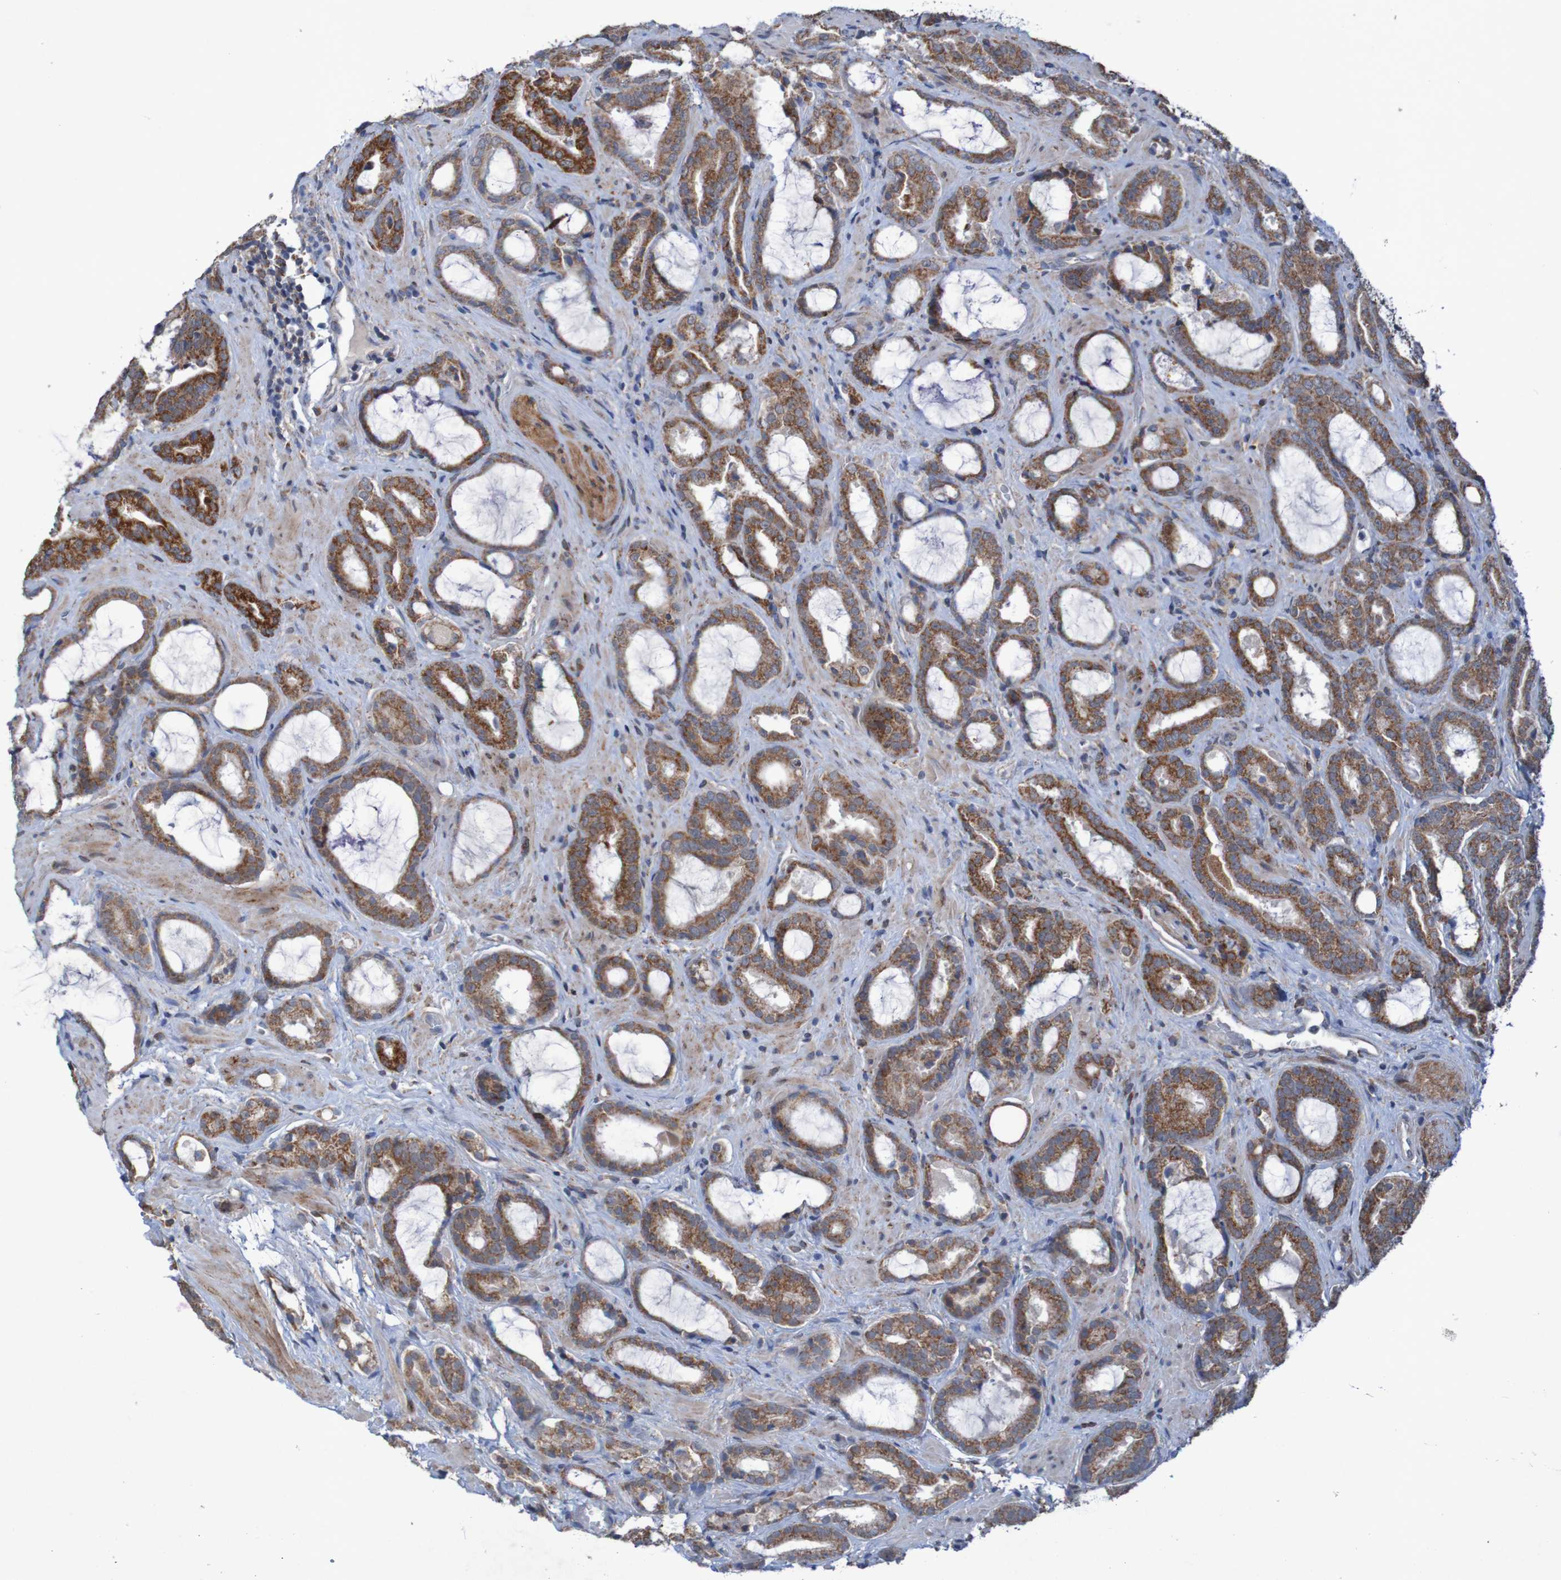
{"staining": {"intensity": "moderate", "quantity": ">75%", "location": "cytoplasmic/membranous"}, "tissue": "prostate cancer", "cell_type": "Tumor cells", "image_type": "cancer", "snomed": [{"axis": "morphology", "description": "Adenocarcinoma, Low grade"}, {"axis": "topography", "description": "Prostate"}], "caption": "Moderate cytoplasmic/membranous expression for a protein is seen in approximately >75% of tumor cells of prostate cancer (low-grade adenocarcinoma) using IHC.", "gene": "CCDC51", "patient": {"sex": "male", "age": 60}}